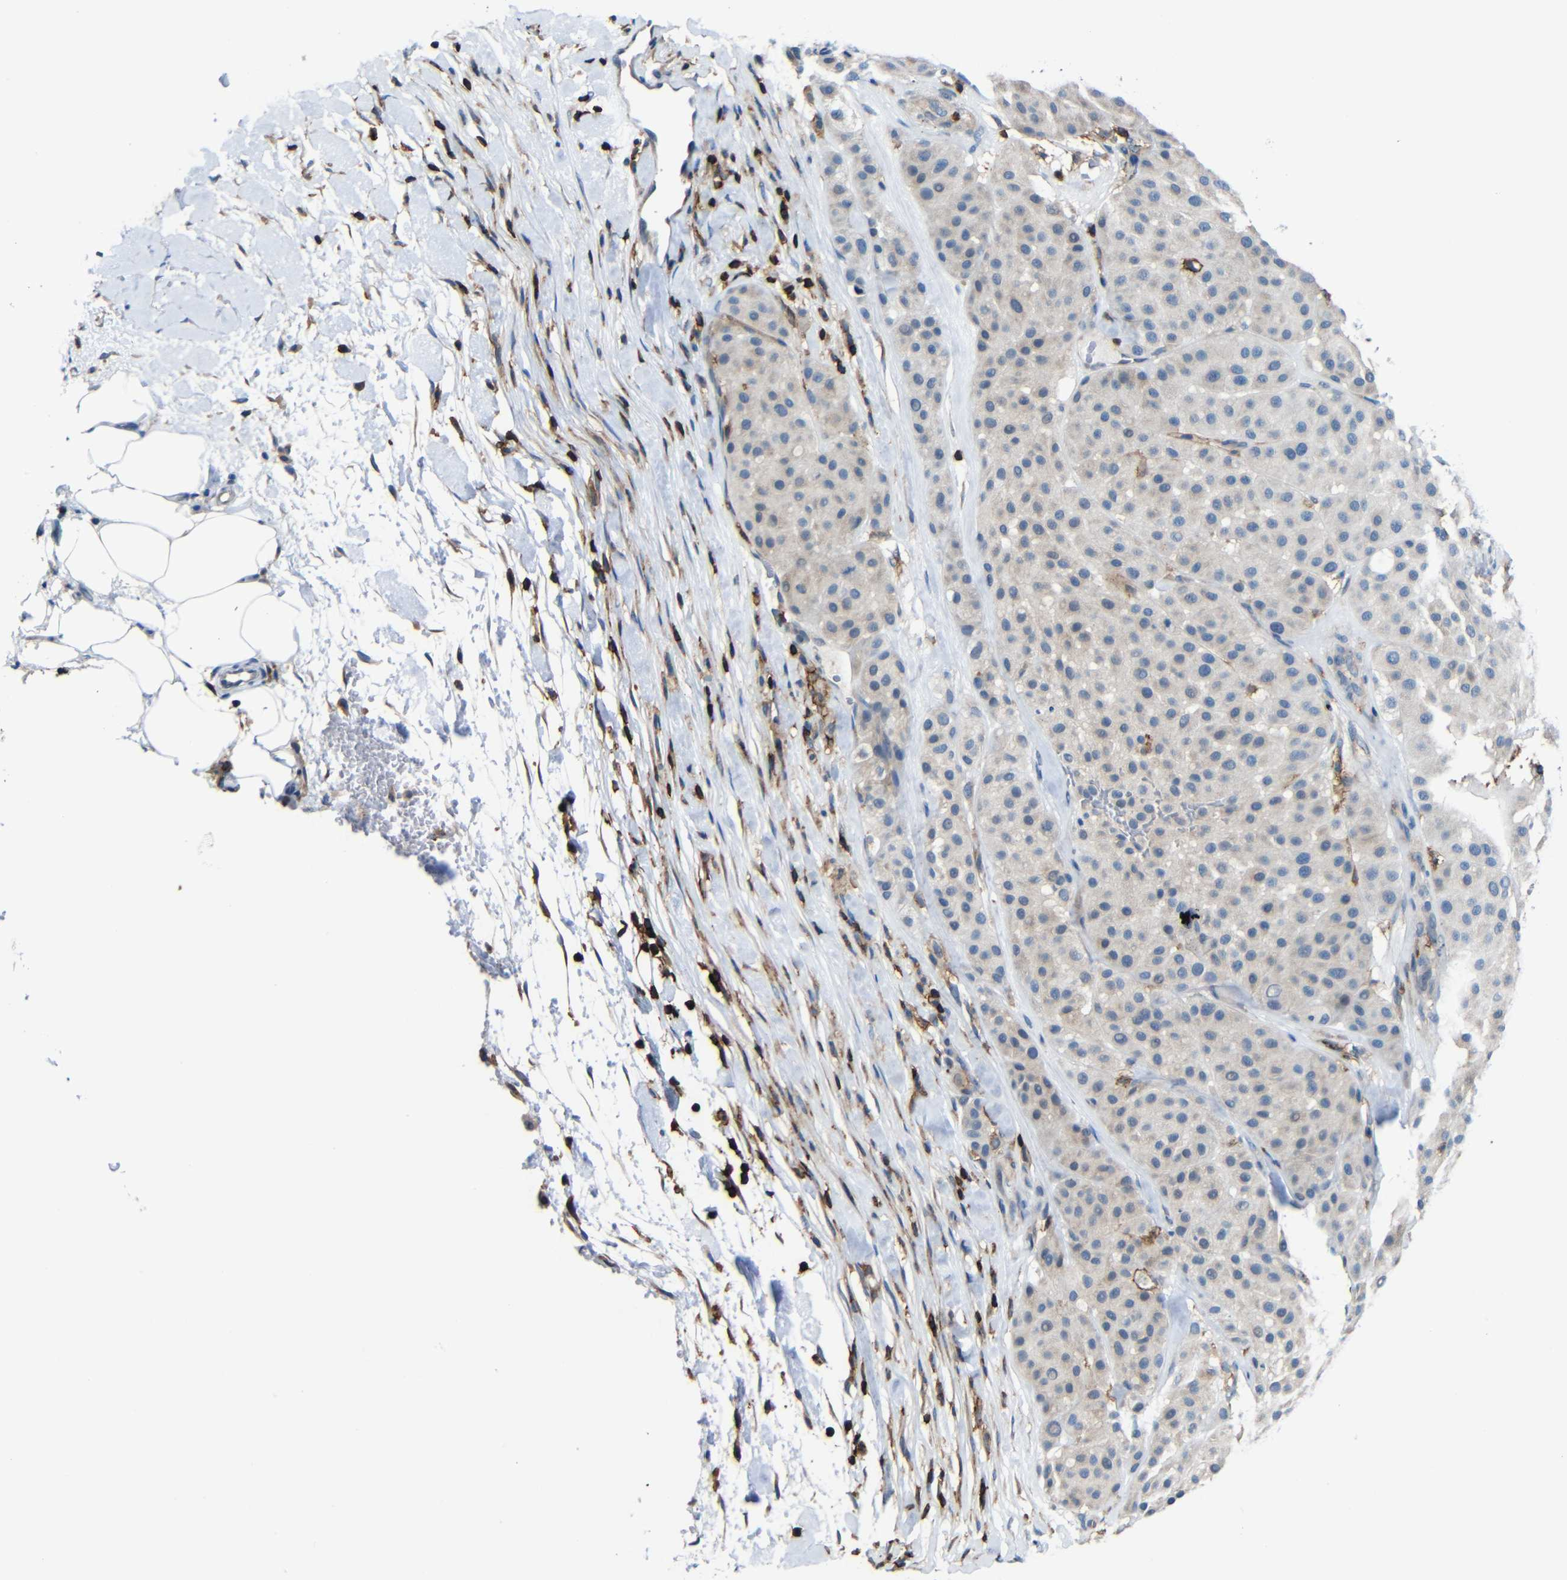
{"staining": {"intensity": "weak", "quantity": "<25%", "location": "cytoplasmic/membranous"}, "tissue": "melanoma", "cell_type": "Tumor cells", "image_type": "cancer", "snomed": [{"axis": "morphology", "description": "Normal tissue, NOS"}, {"axis": "morphology", "description": "Malignant melanoma, Metastatic site"}, {"axis": "topography", "description": "Skin"}], "caption": "There is no significant staining in tumor cells of malignant melanoma (metastatic site). Brightfield microscopy of immunohistochemistry (IHC) stained with DAB (brown) and hematoxylin (blue), captured at high magnification.", "gene": "P2RY12", "patient": {"sex": "male", "age": 41}}